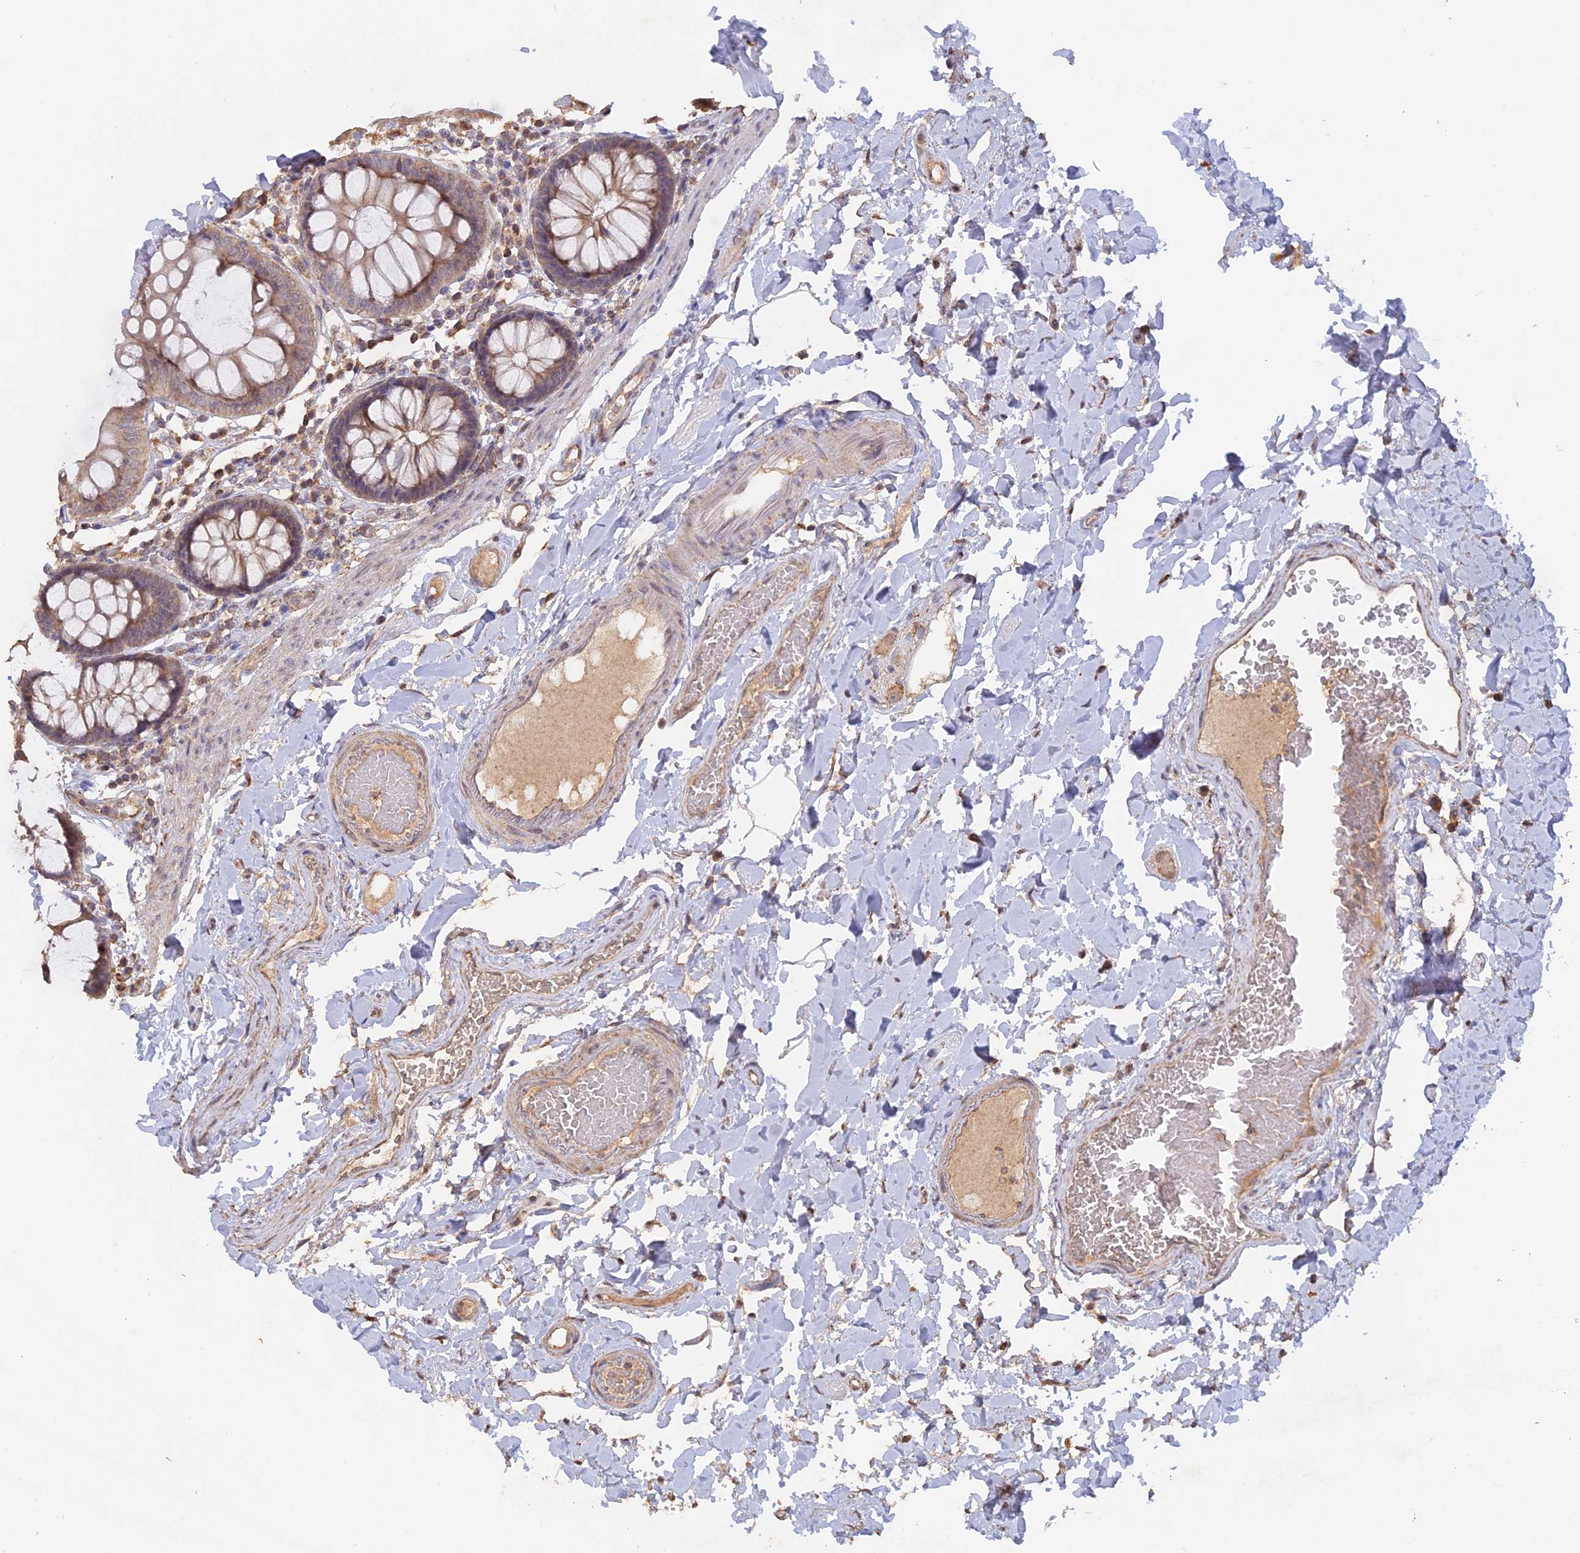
{"staining": {"intensity": "weak", "quantity": ">75%", "location": "cytoplasmic/membranous"}, "tissue": "colon", "cell_type": "Endothelial cells", "image_type": "normal", "snomed": [{"axis": "morphology", "description": "Normal tissue, NOS"}, {"axis": "topography", "description": "Colon"}], "caption": "Protein positivity by immunohistochemistry (IHC) demonstrates weak cytoplasmic/membranous staining in about >75% of endothelial cells in normal colon. (Stains: DAB in brown, nuclei in blue, Microscopy: brightfield microscopy at high magnification).", "gene": "FAM210B", "patient": {"sex": "male", "age": 84}}